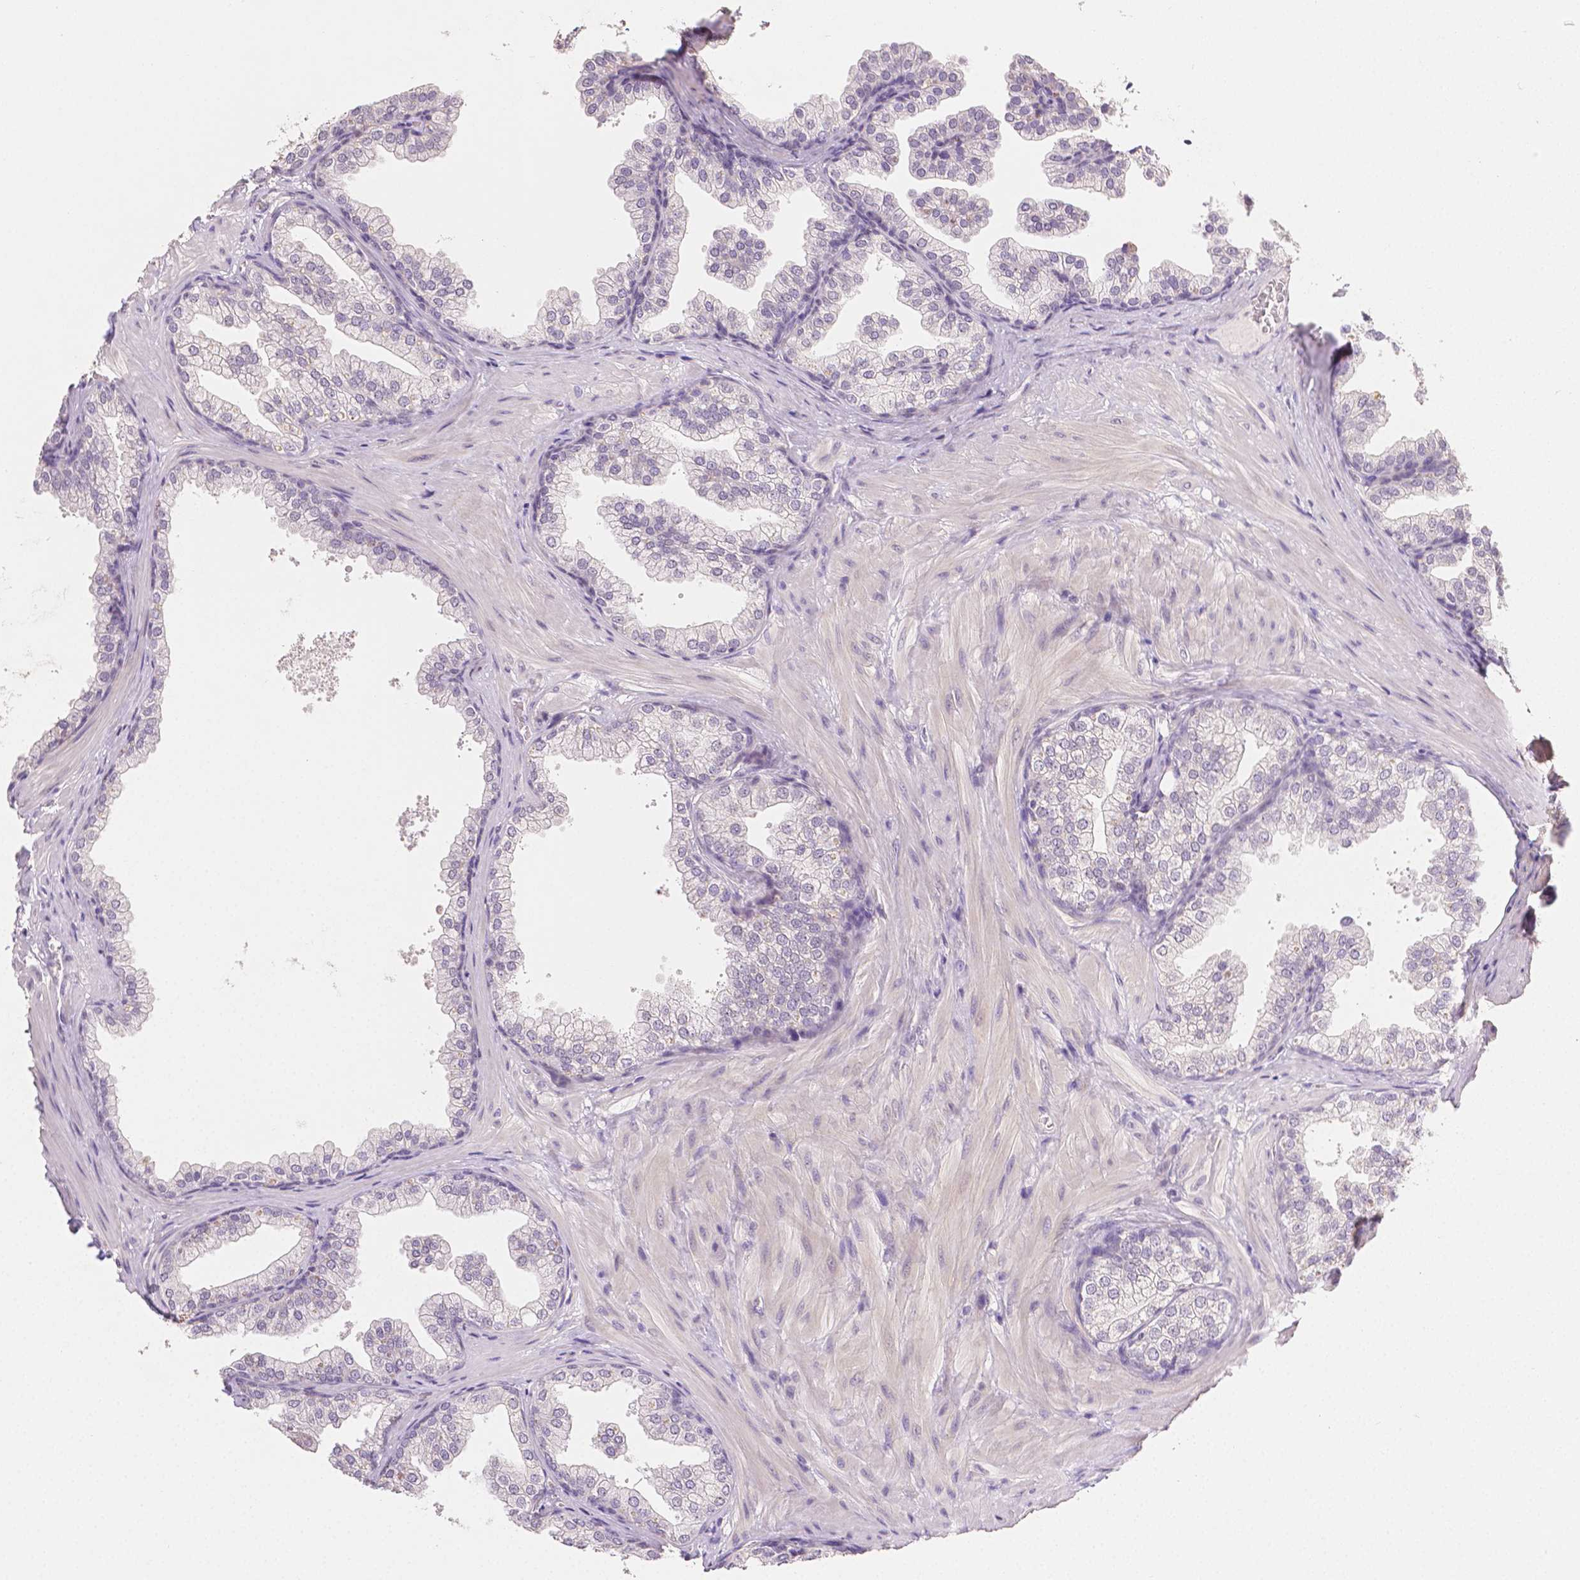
{"staining": {"intensity": "negative", "quantity": "none", "location": "none"}, "tissue": "prostate", "cell_type": "Glandular cells", "image_type": "normal", "snomed": [{"axis": "morphology", "description": "Normal tissue, NOS"}, {"axis": "topography", "description": "Prostate"}], "caption": "DAB immunohistochemical staining of unremarkable human prostate displays no significant expression in glandular cells.", "gene": "TGM1", "patient": {"sex": "male", "age": 37}}